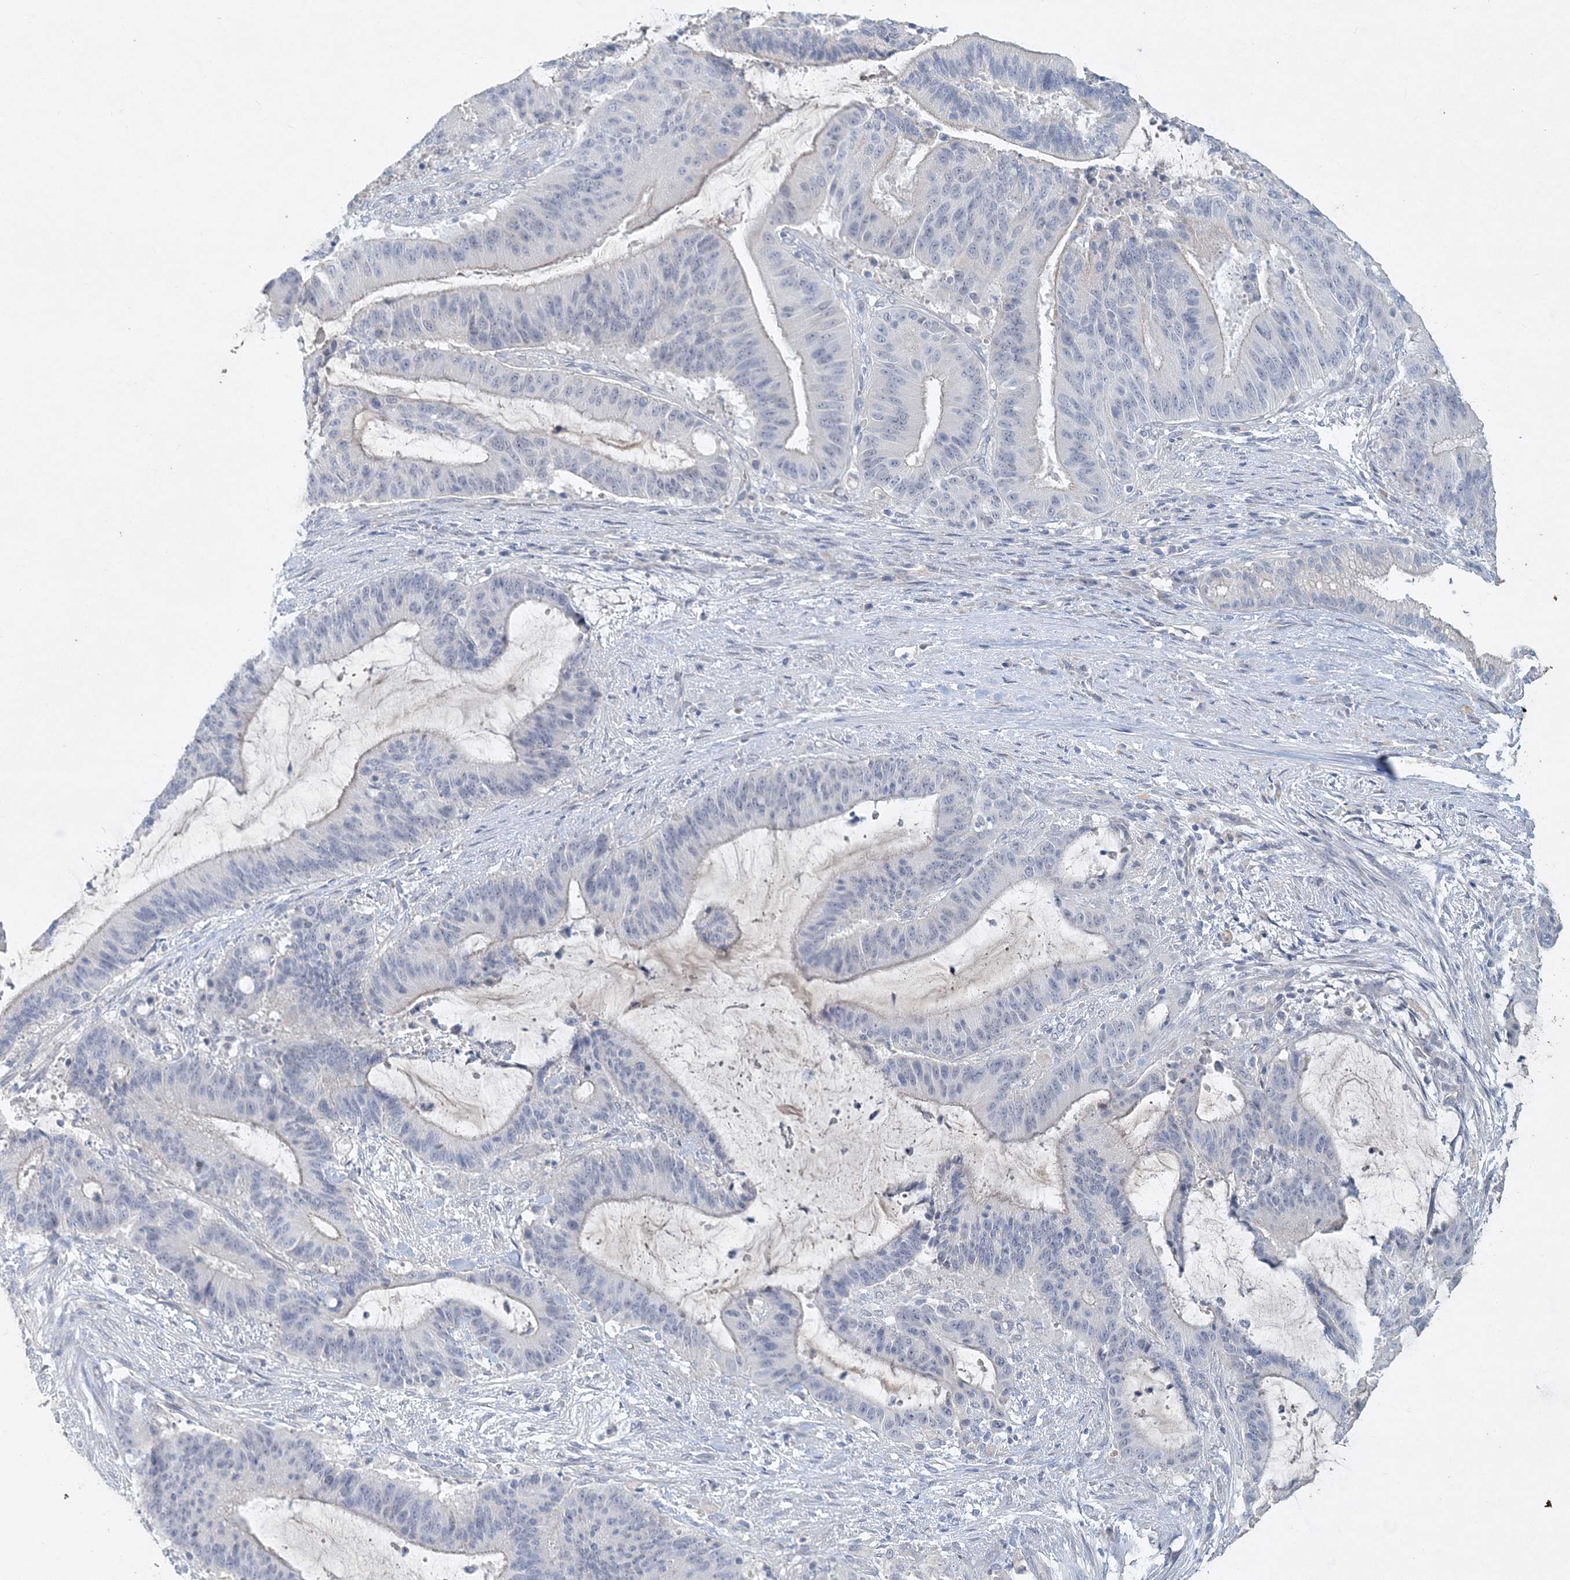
{"staining": {"intensity": "negative", "quantity": "none", "location": "none"}, "tissue": "liver cancer", "cell_type": "Tumor cells", "image_type": "cancer", "snomed": [{"axis": "morphology", "description": "Normal tissue, NOS"}, {"axis": "morphology", "description": "Cholangiocarcinoma"}, {"axis": "topography", "description": "Liver"}, {"axis": "topography", "description": "Peripheral nerve tissue"}], "caption": "High magnification brightfield microscopy of liver cholangiocarcinoma stained with DAB (brown) and counterstained with hematoxylin (blue): tumor cells show no significant expression. (Immunohistochemistry, brightfield microscopy, high magnification).", "gene": "DNAH5", "patient": {"sex": "female", "age": 73}}